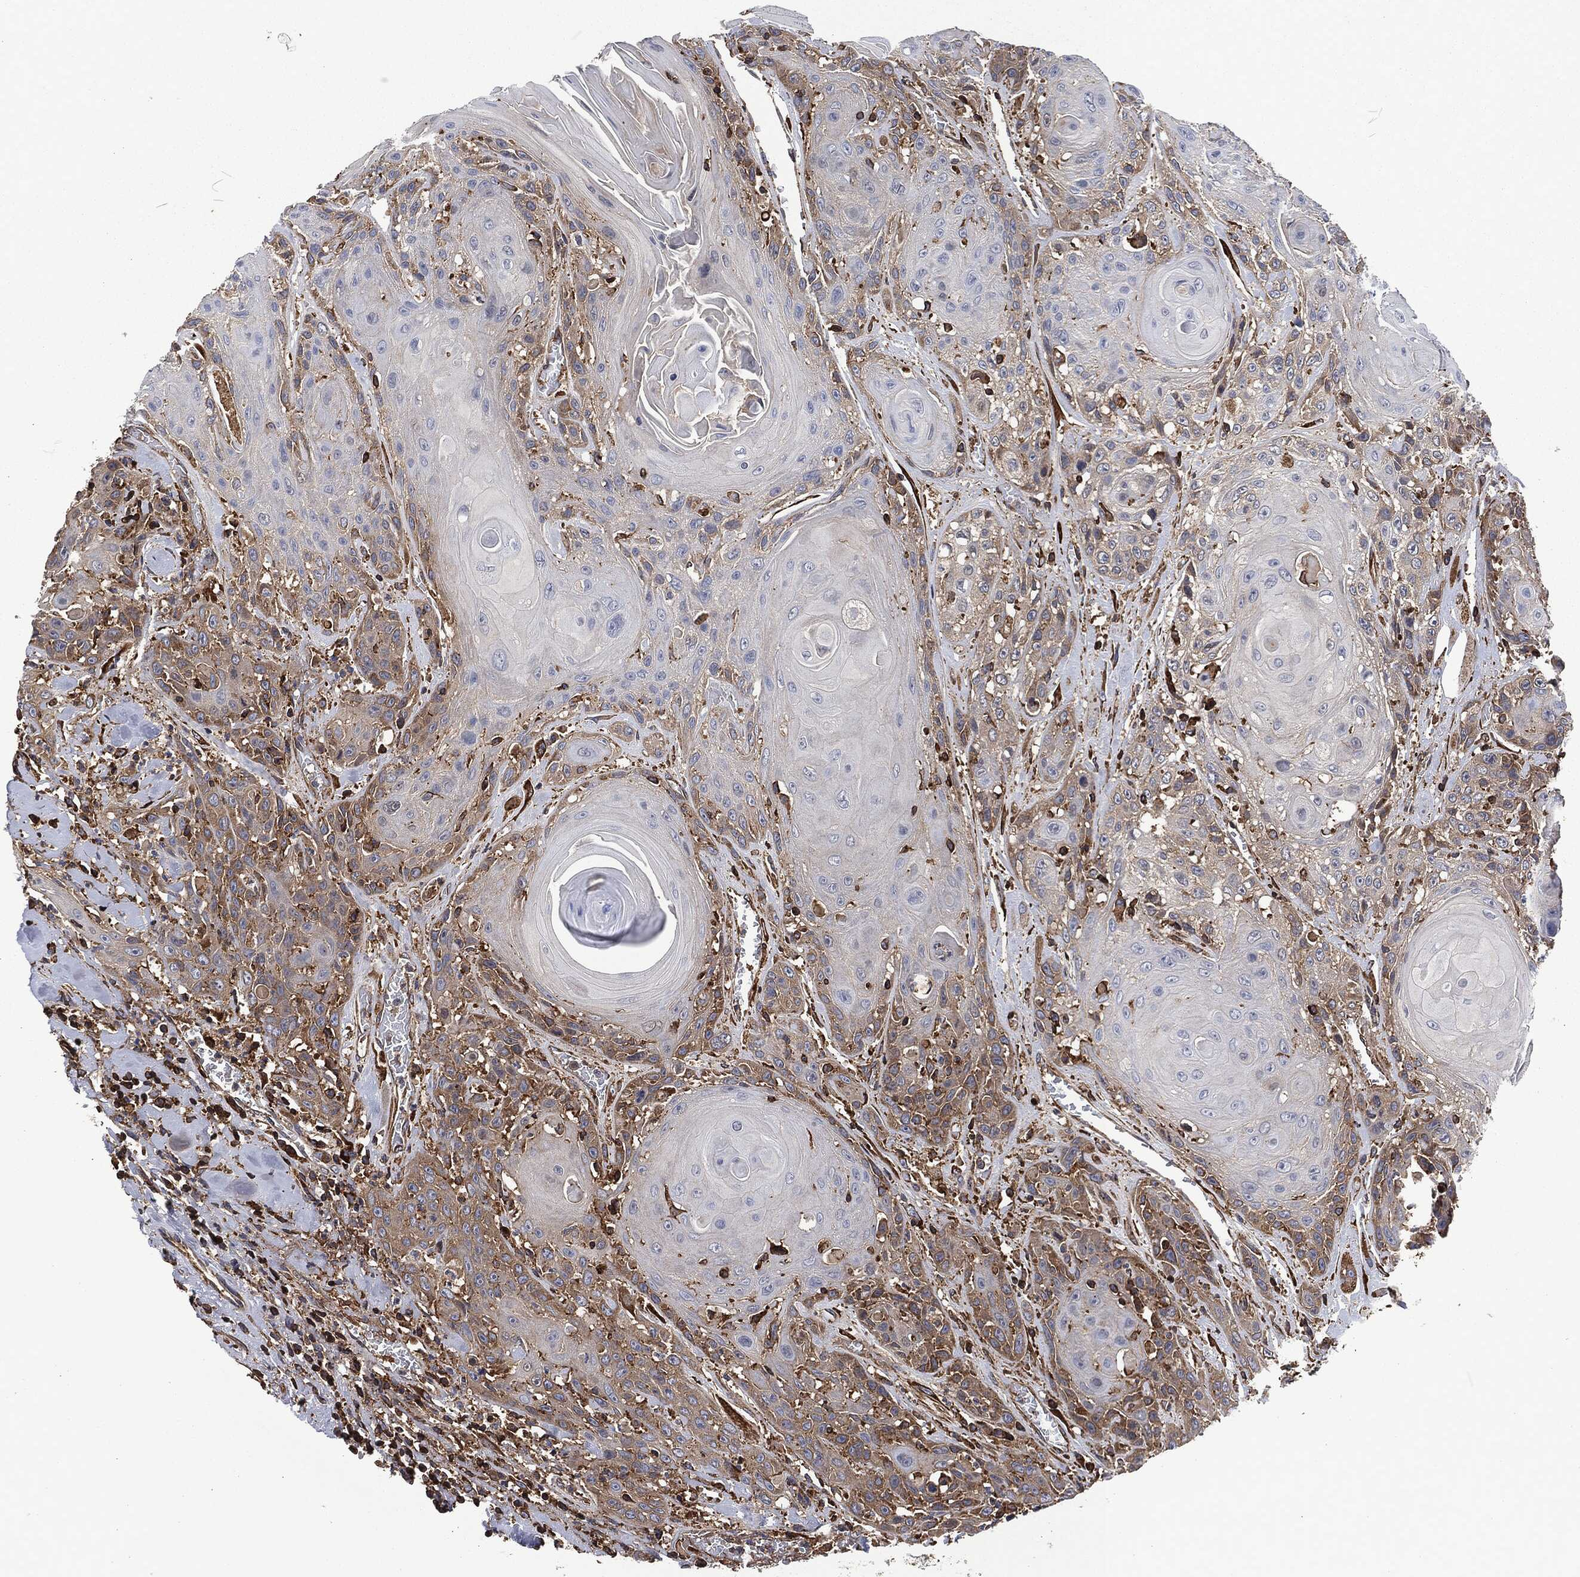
{"staining": {"intensity": "moderate", "quantity": "<25%", "location": "cytoplasmic/membranous"}, "tissue": "head and neck cancer", "cell_type": "Tumor cells", "image_type": "cancer", "snomed": [{"axis": "morphology", "description": "Squamous cell carcinoma, NOS"}, {"axis": "topography", "description": "Head-Neck"}], "caption": "Head and neck cancer (squamous cell carcinoma) stained for a protein (brown) displays moderate cytoplasmic/membranous positive positivity in about <25% of tumor cells.", "gene": "LGALS9", "patient": {"sex": "female", "age": 59}}